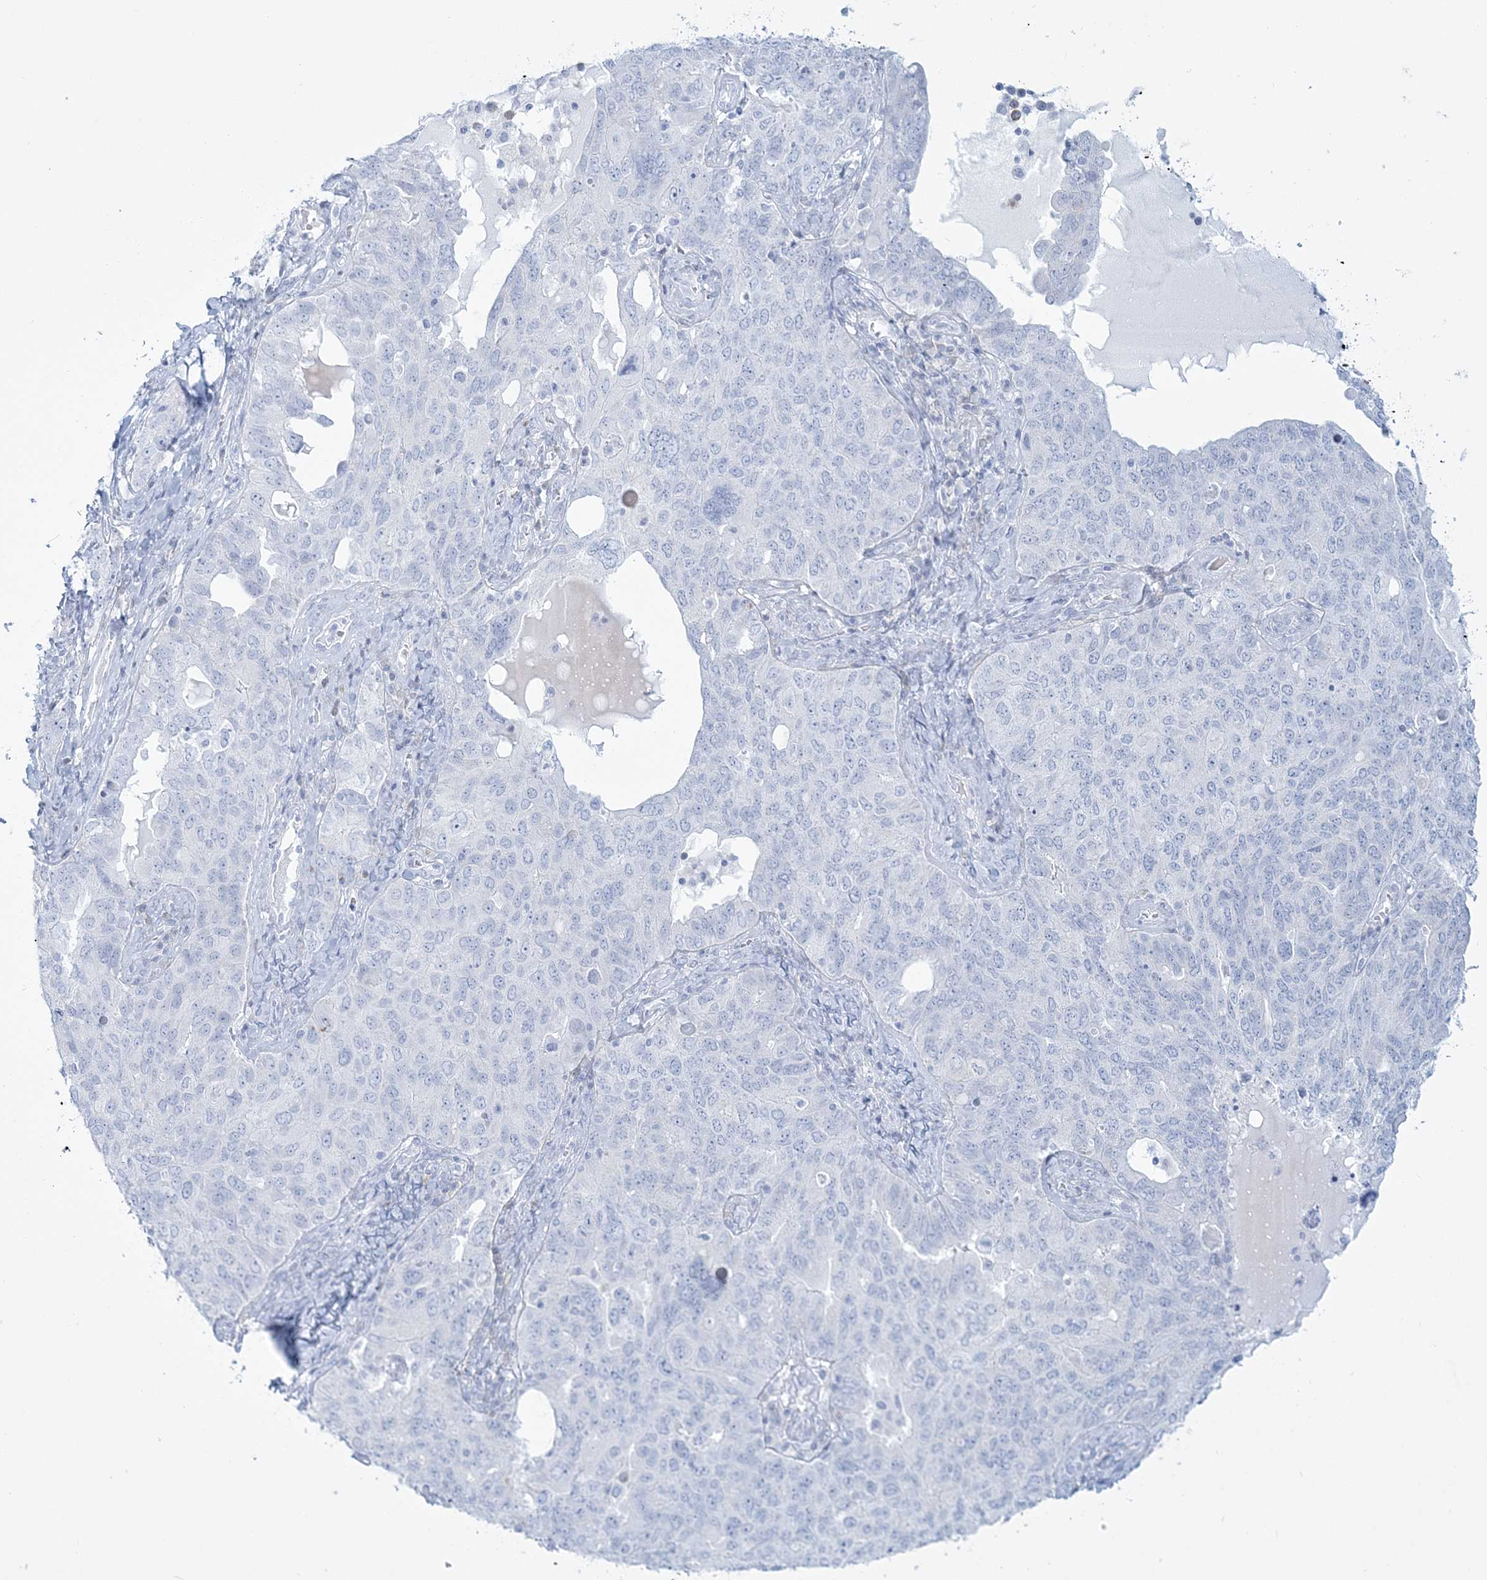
{"staining": {"intensity": "negative", "quantity": "none", "location": "none"}, "tissue": "ovarian cancer", "cell_type": "Tumor cells", "image_type": "cancer", "snomed": [{"axis": "morphology", "description": "Carcinoma, endometroid"}, {"axis": "topography", "description": "Ovary"}], "caption": "This is an IHC micrograph of human ovarian cancer (endometroid carcinoma). There is no positivity in tumor cells.", "gene": "ADGB", "patient": {"sex": "female", "age": 62}}